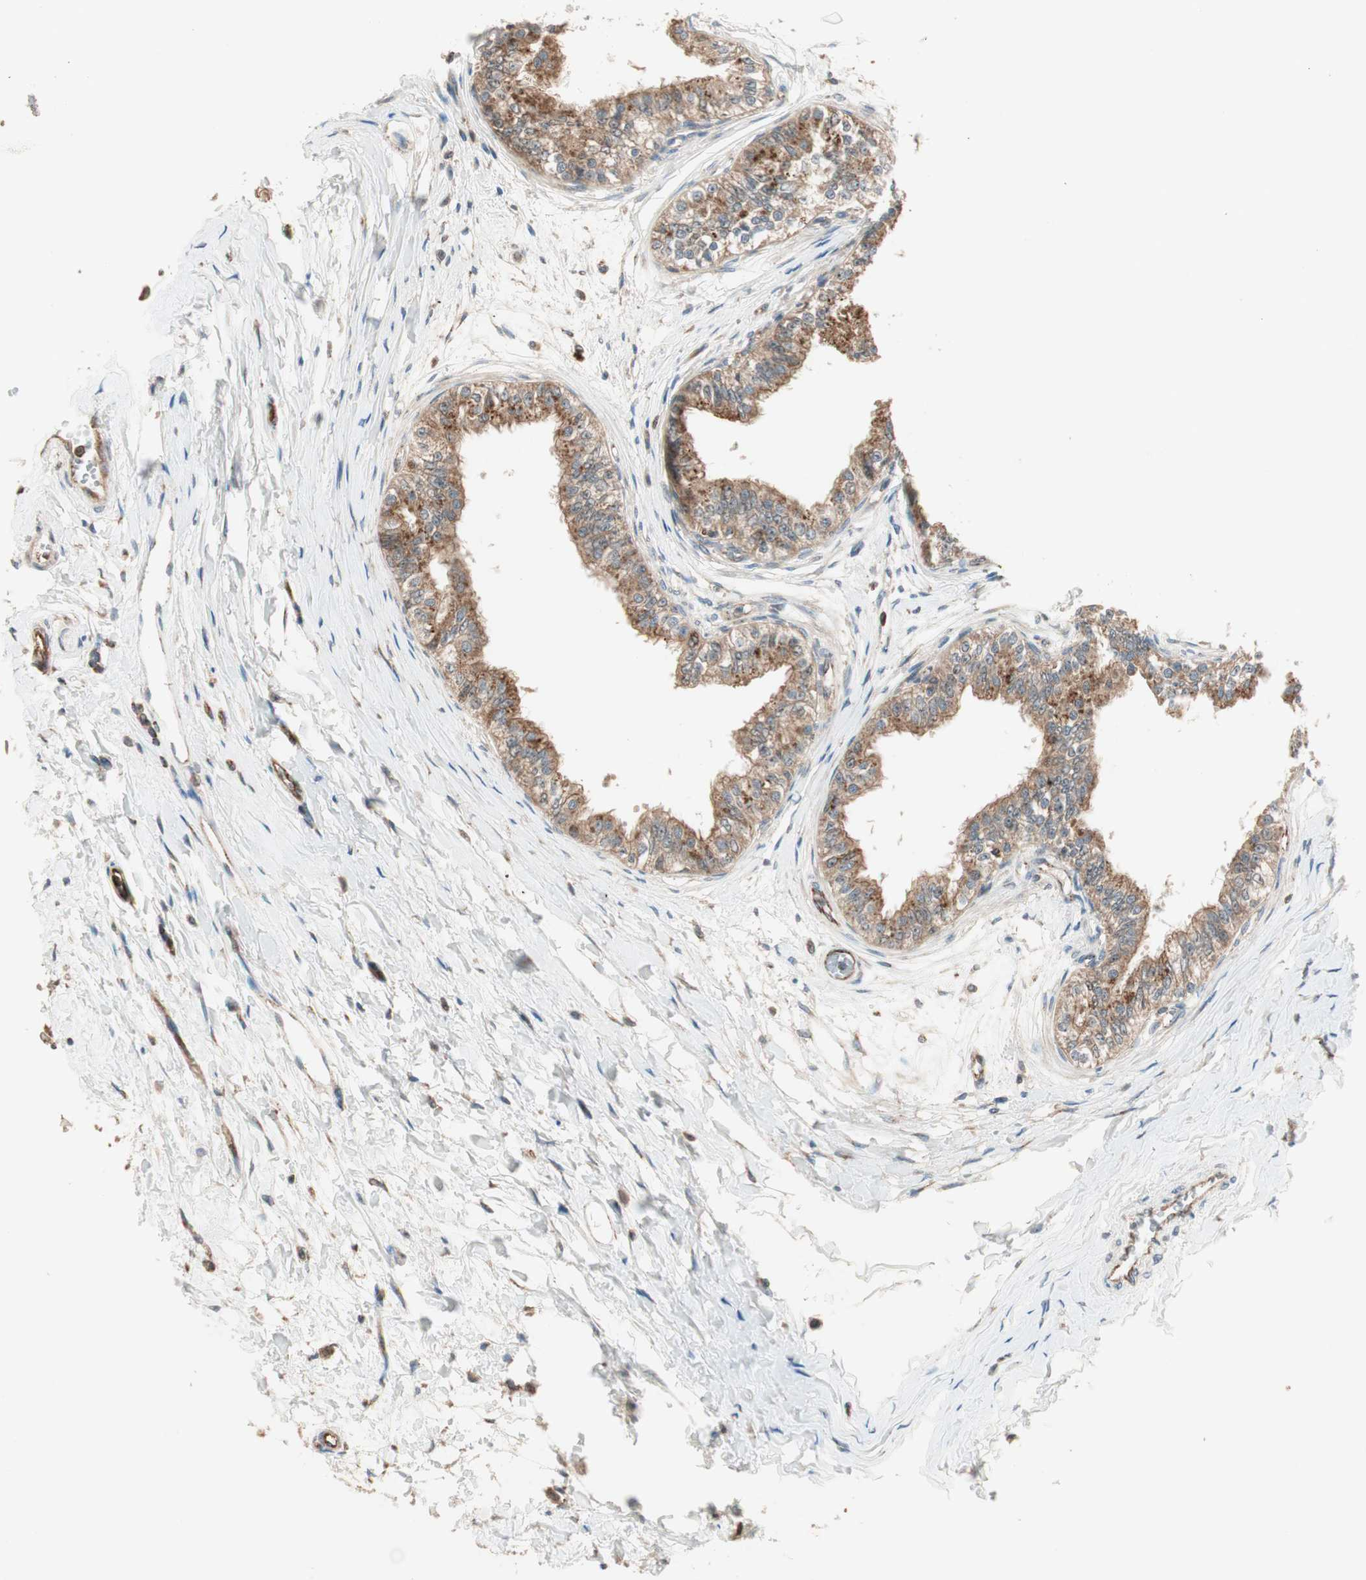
{"staining": {"intensity": "strong", "quantity": ">75%", "location": "cytoplasmic/membranous"}, "tissue": "epididymis", "cell_type": "Glandular cells", "image_type": "normal", "snomed": [{"axis": "morphology", "description": "Normal tissue, NOS"}, {"axis": "morphology", "description": "Adenocarcinoma, metastatic, NOS"}, {"axis": "topography", "description": "Testis"}, {"axis": "topography", "description": "Epididymis"}], "caption": "Glandular cells reveal high levels of strong cytoplasmic/membranous staining in approximately >75% of cells in benign human epididymis.", "gene": "CHADL", "patient": {"sex": "male", "age": 26}}